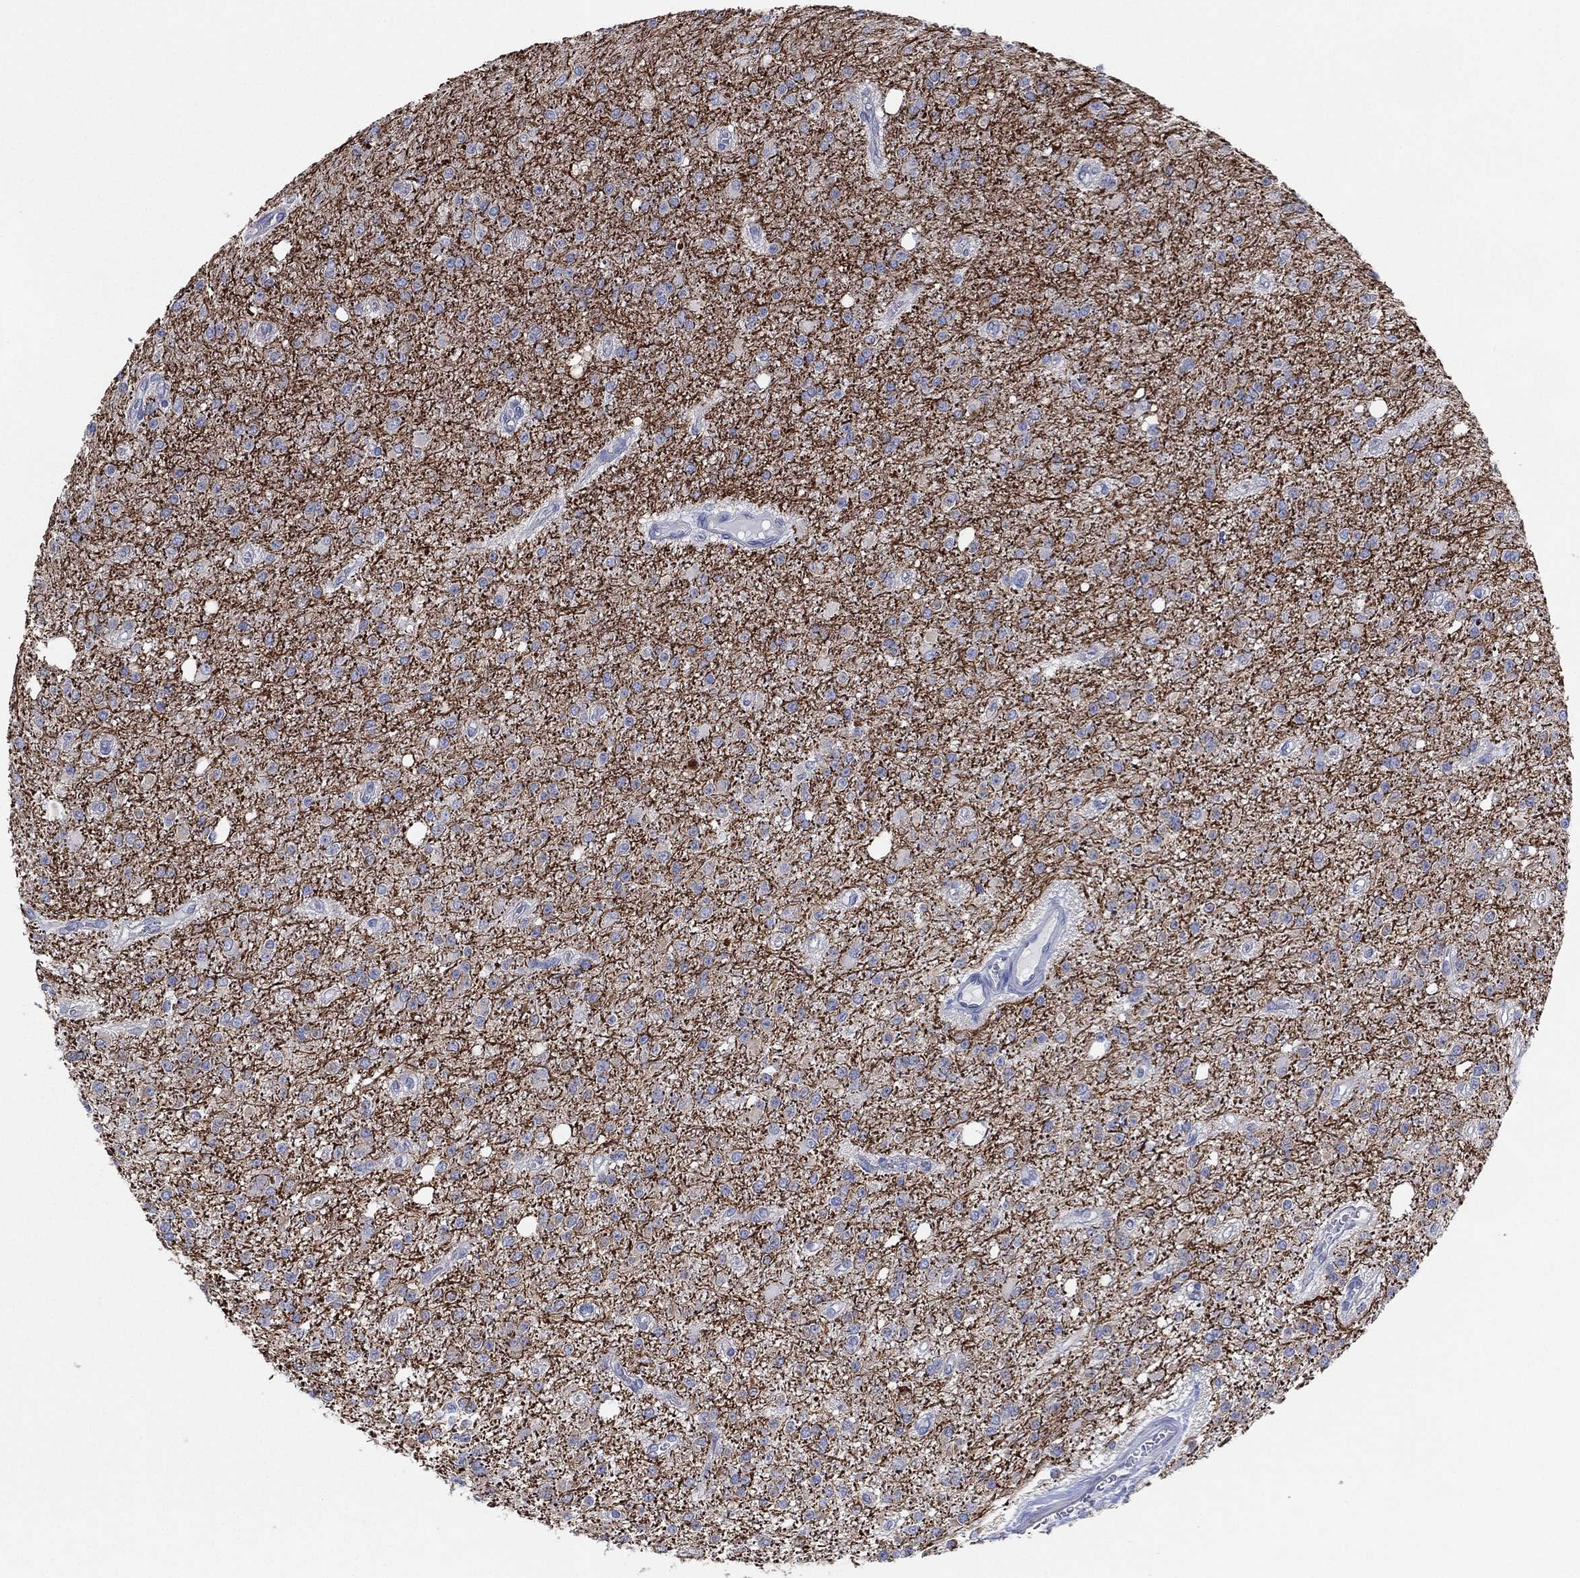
{"staining": {"intensity": "strong", "quantity": "<25%", "location": "cytoplasmic/membranous"}, "tissue": "glioma", "cell_type": "Tumor cells", "image_type": "cancer", "snomed": [{"axis": "morphology", "description": "Glioma, malignant, Low grade"}, {"axis": "topography", "description": "Brain"}], "caption": "High-magnification brightfield microscopy of glioma stained with DAB (3,3'-diaminobenzidine) (brown) and counterstained with hematoxylin (blue). tumor cells exhibit strong cytoplasmic/membranous staining is identified in about<25% of cells.", "gene": "INA", "patient": {"sex": "female", "age": 45}}